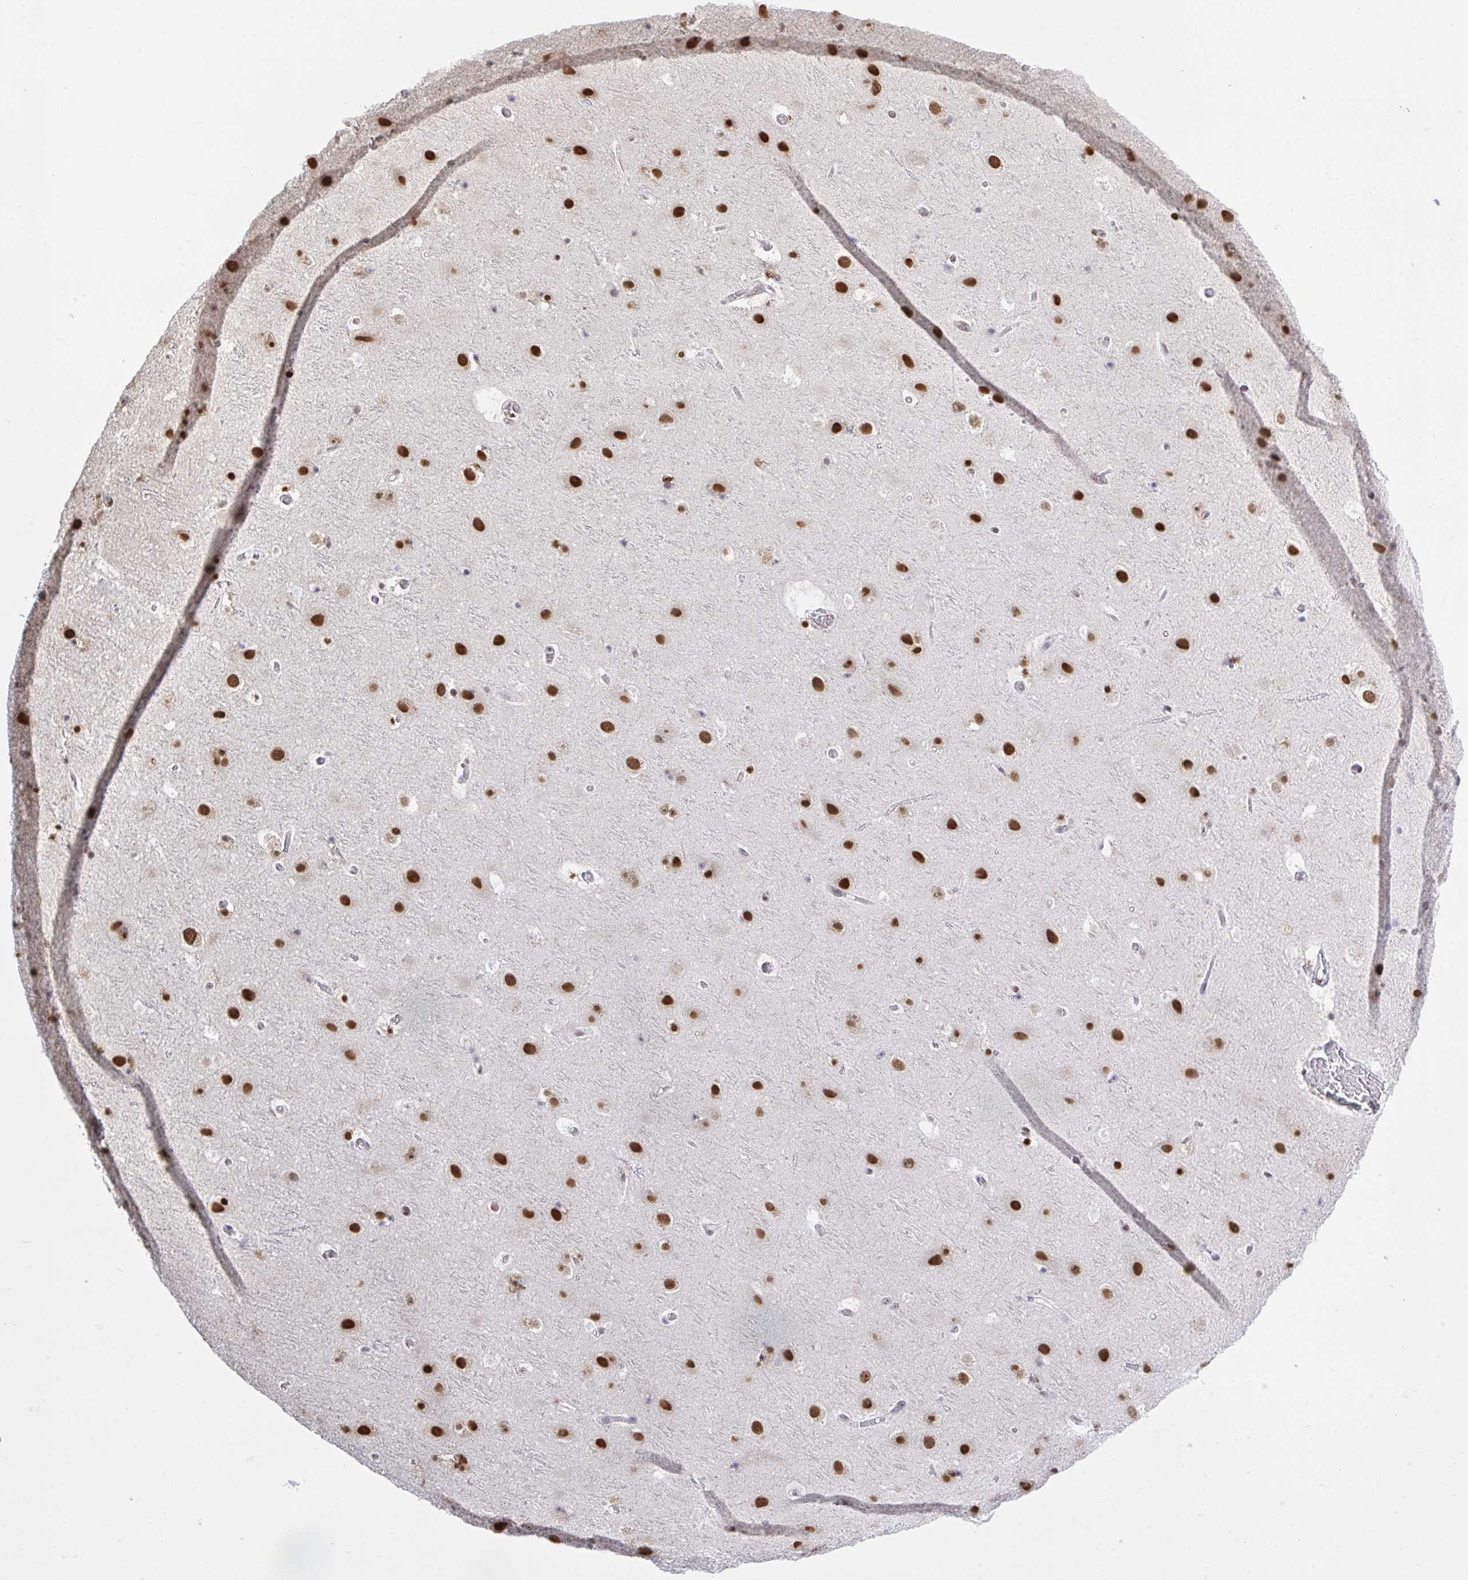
{"staining": {"intensity": "negative", "quantity": "none", "location": "none"}, "tissue": "cerebral cortex", "cell_type": "Endothelial cells", "image_type": "normal", "snomed": [{"axis": "morphology", "description": "Normal tissue, NOS"}, {"axis": "topography", "description": "Cerebral cortex"}], "caption": "Immunohistochemistry (IHC) image of unremarkable human cerebral cortex stained for a protein (brown), which reveals no positivity in endothelial cells.", "gene": "HNRNPDL", "patient": {"sex": "female", "age": 42}}